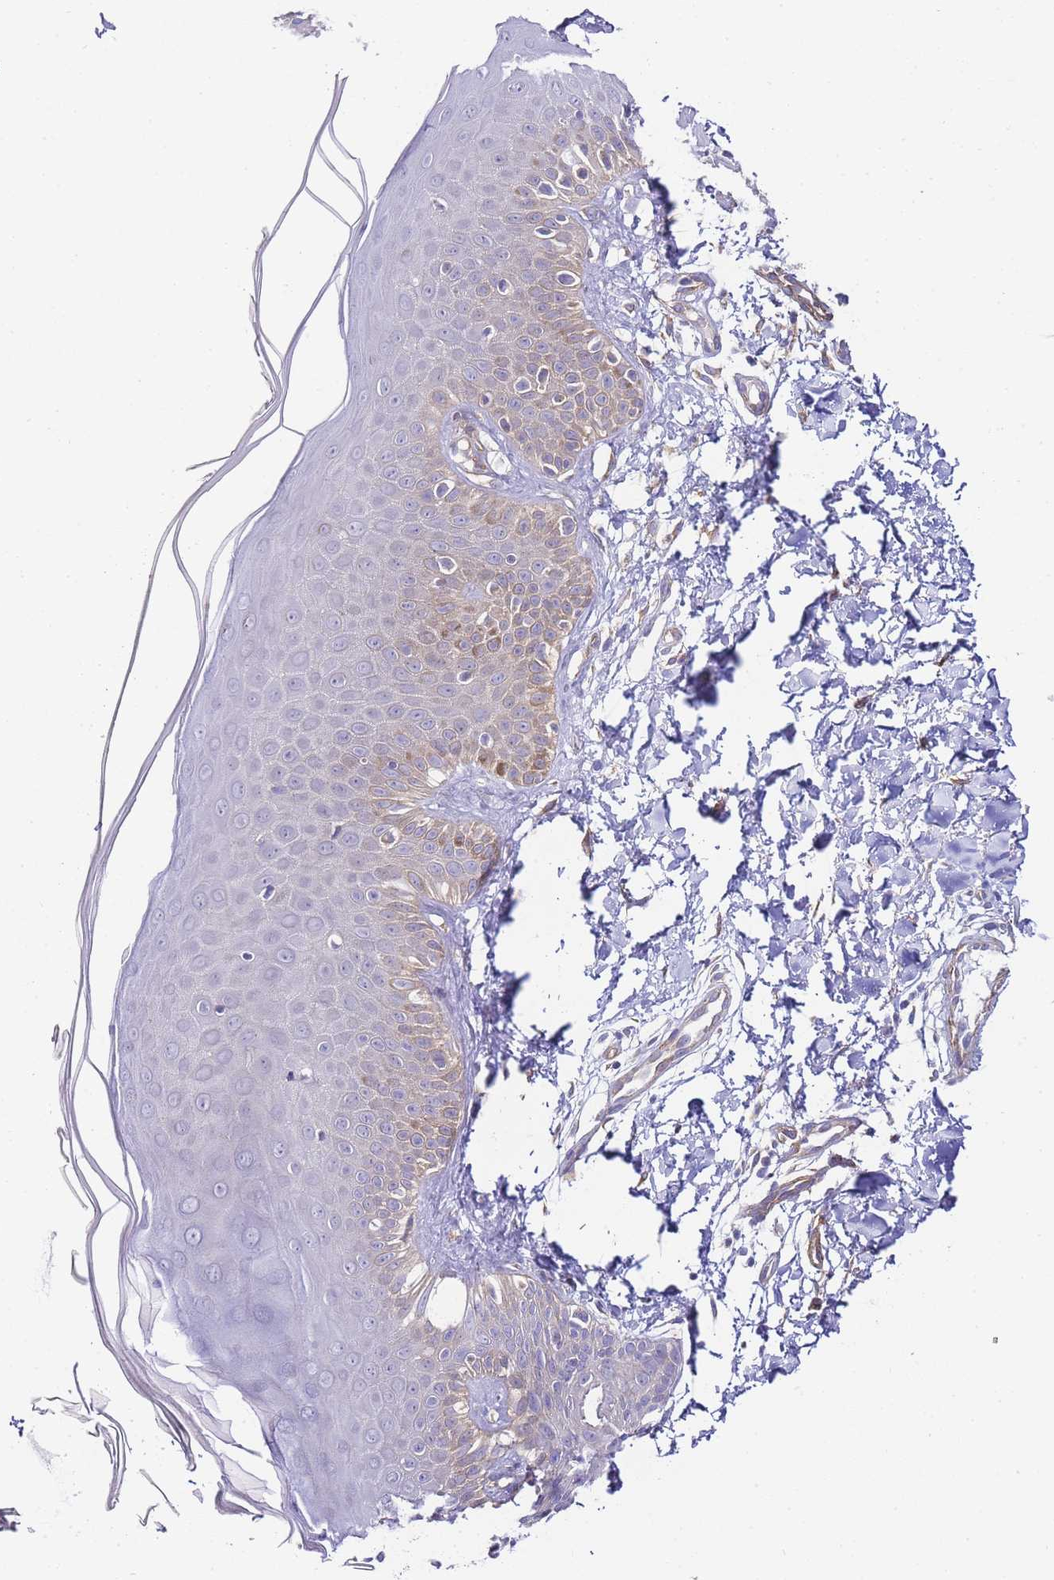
{"staining": {"intensity": "negative", "quantity": "none", "location": "none"}, "tissue": "skin", "cell_type": "Fibroblasts", "image_type": "normal", "snomed": [{"axis": "morphology", "description": "Normal tissue, NOS"}, {"axis": "topography", "description": "Skin"}], "caption": "A high-resolution histopathology image shows immunohistochemistry staining of benign skin, which reveals no significant expression in fibroblasts.", "gene": "PDCD7", "patient": {"sex": "male", "age": 52}}